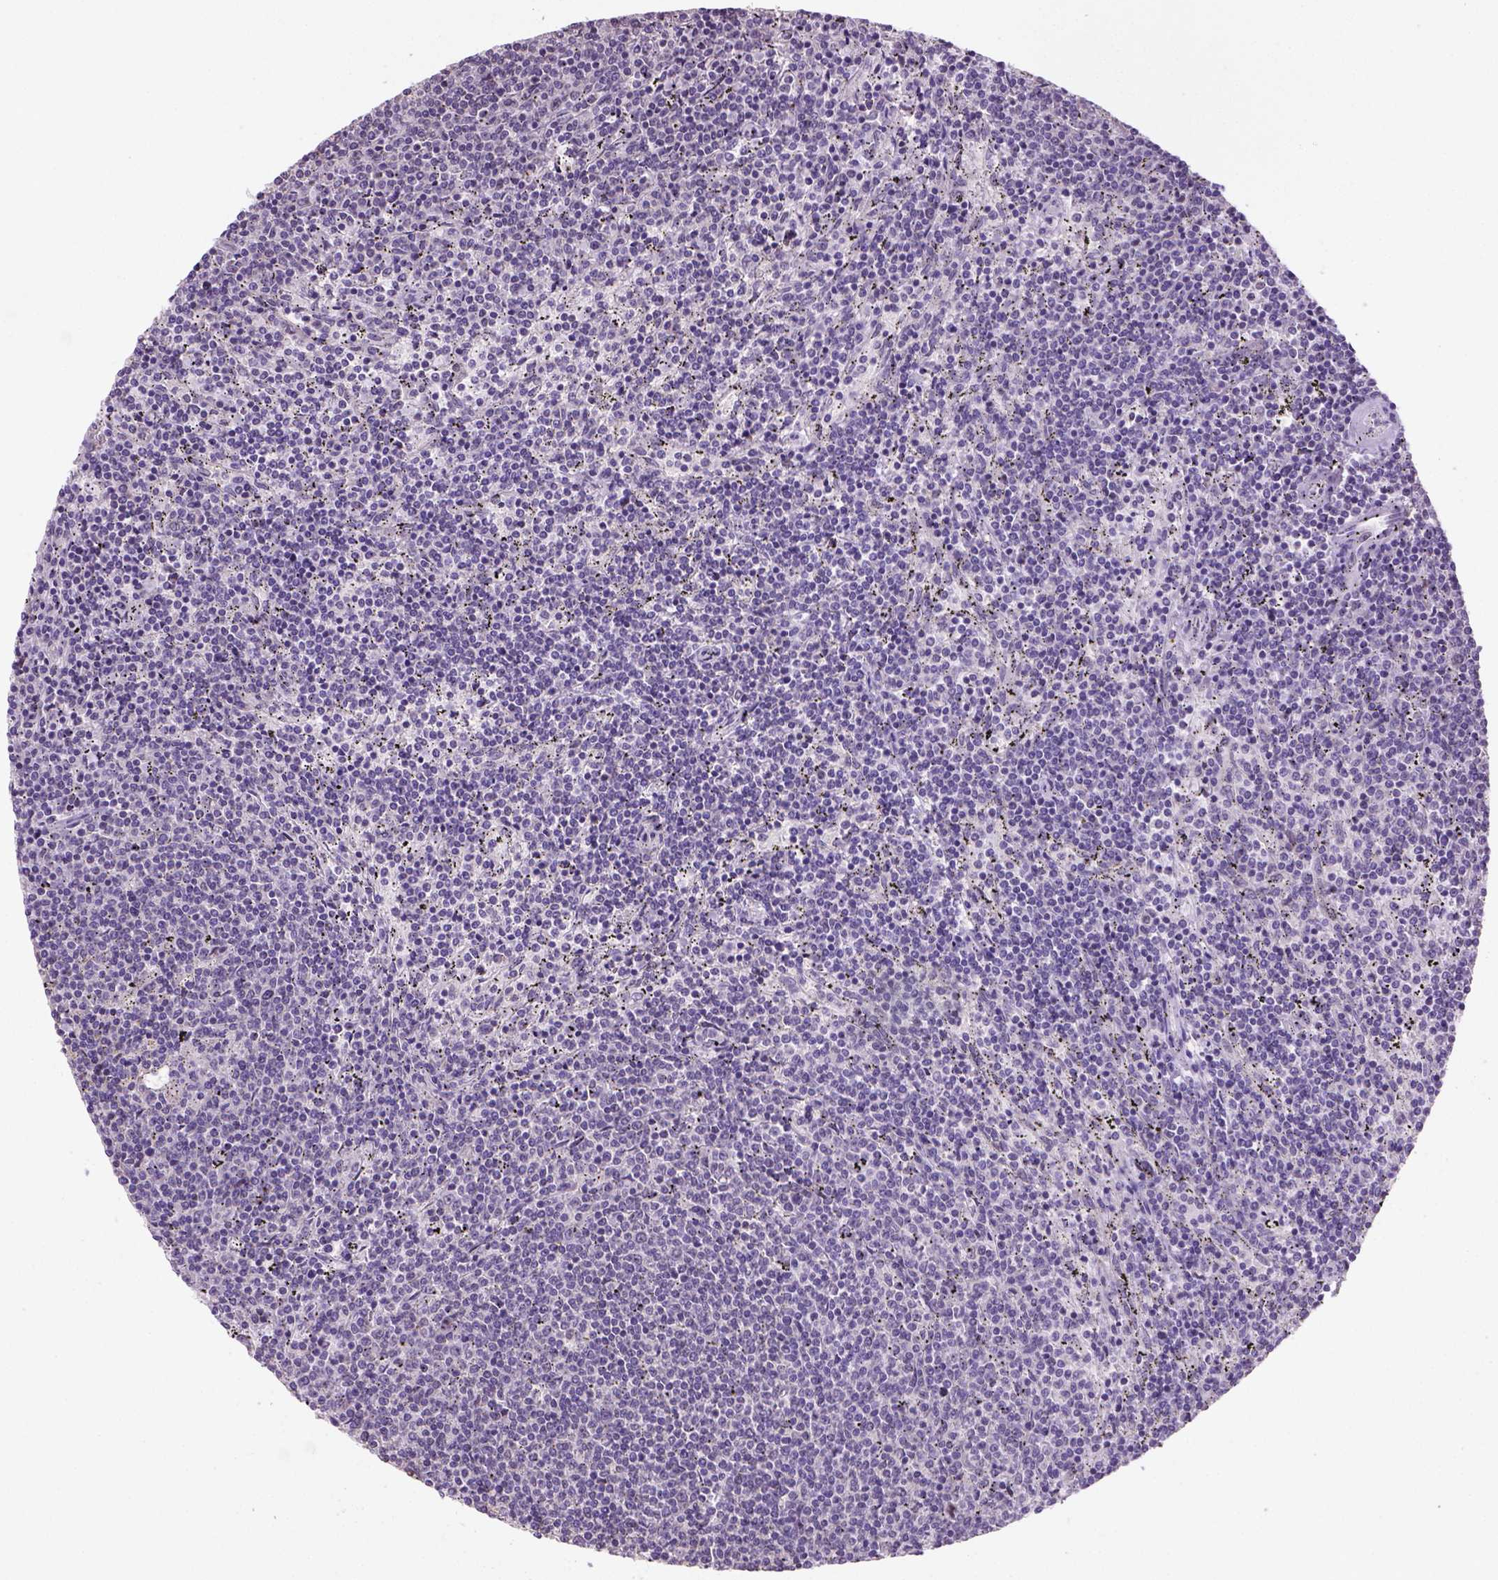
{"staining": {"intensity": "negative", "quantity": "none", "location": "none"}, "tissue": "lymphoma", "cell_type": "Tumor cells", "image_type": "cancer", "snomed": [{"axis": "morphology", "description": "Malignant lymphoma, non-Hodgkin's type, Low grade"}, {"axis": "topography", "description": "Spleen"}], "caption": "This is a histopathology image of immunohistochemistry (IHC) staining of lymphoma, which shows no staining in tumor cells. (Immunohistochemistry, brightfield microscopy, high magnification).", "gene": "DDX50", "patient": {"sex": "female", "age": 50}}